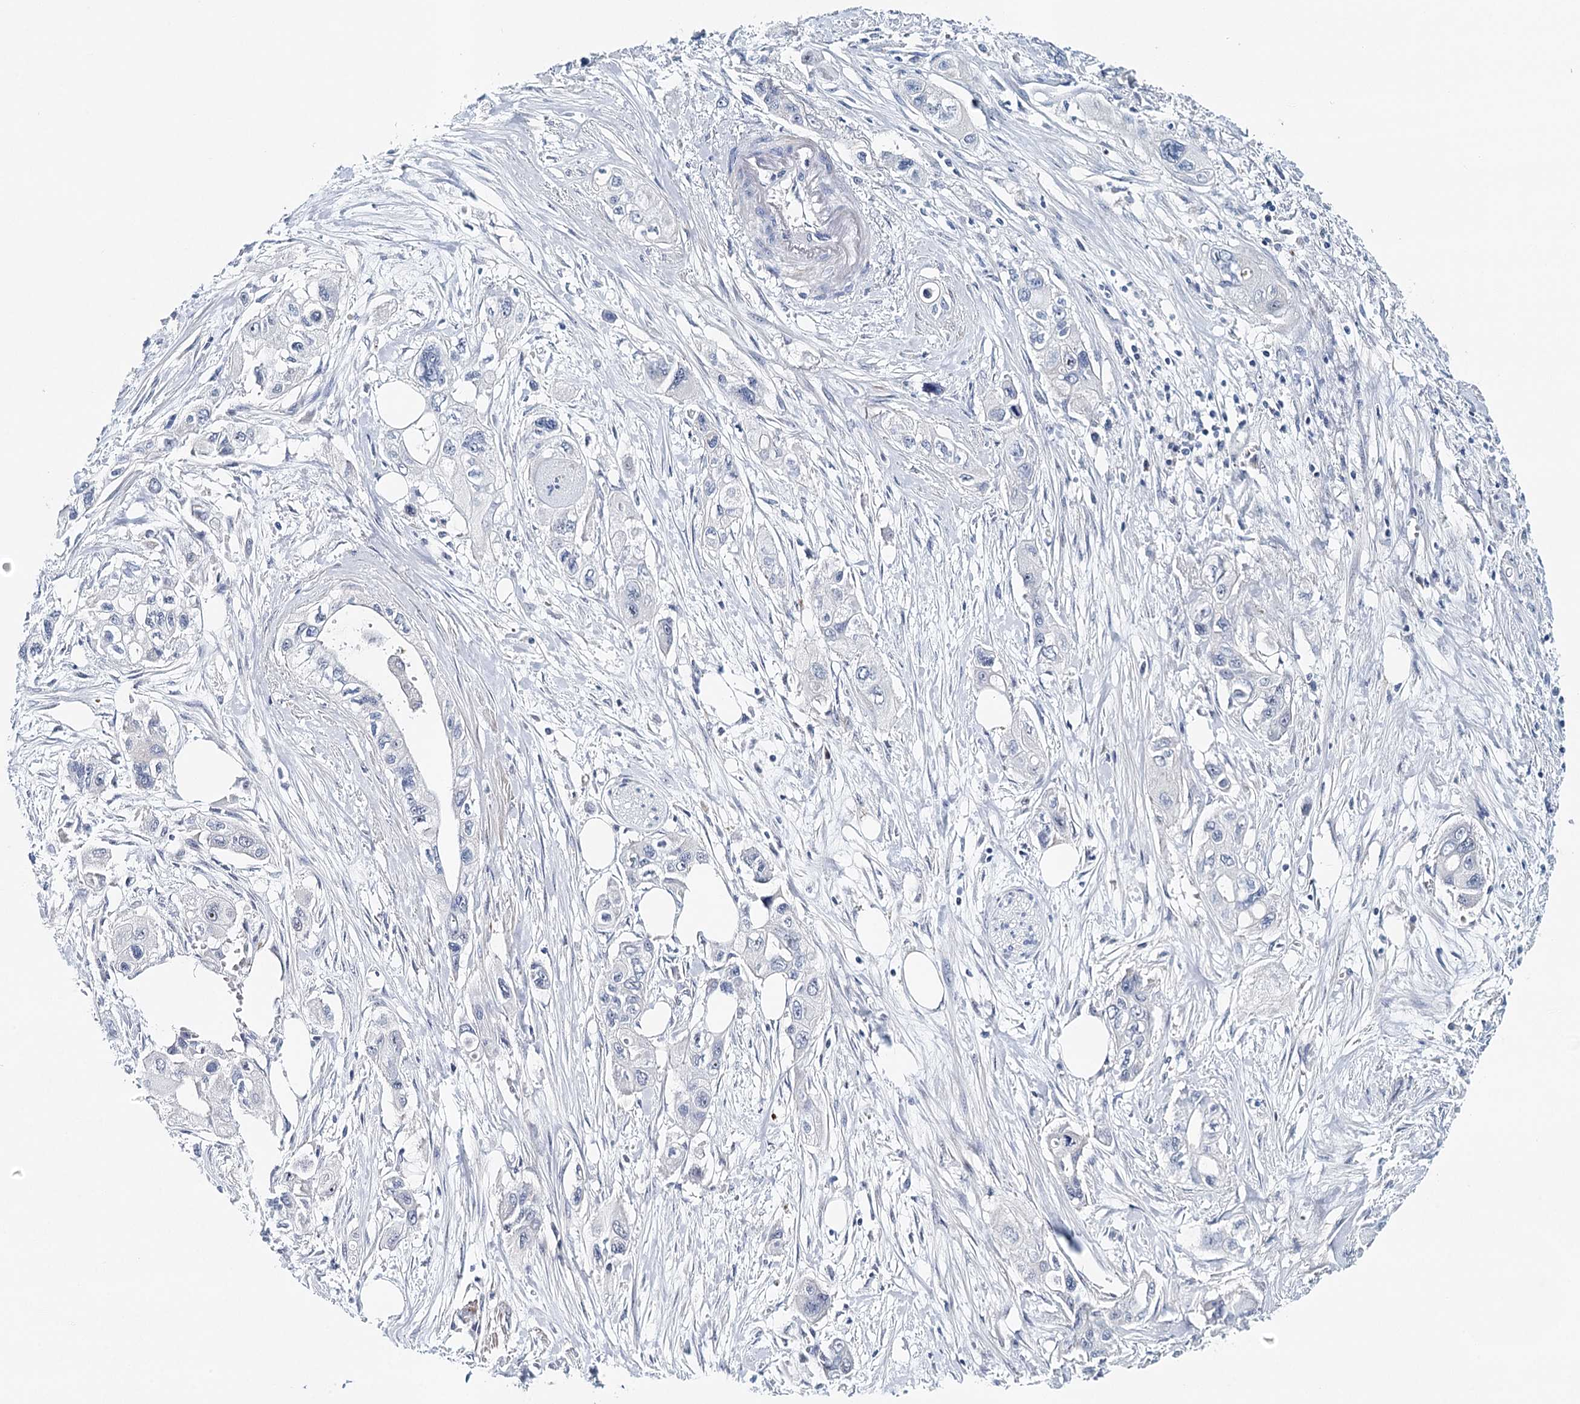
{"staining": {"intensity": "negative", "quantity": "none", "location": "none"}, "tissue": "pancreatic cancer", "cell_type": "Tumor cells", "image_type": "cancer", "snomed": [{"axis": "morphology", "description": "Adenocarcinoma, NOS"}, {"axis": "topography", "description": "Pancreas"}], "caption": "IHC image of neoplastic tissue: human pancreatic cancer (adenocarcinoma) stained with DAB (3,3'-diaminobenzidine) demonstrates no significant protein expression in tumor cells.", "gene": "RBM43", "patient": {"sex": "male", "age": 75}}